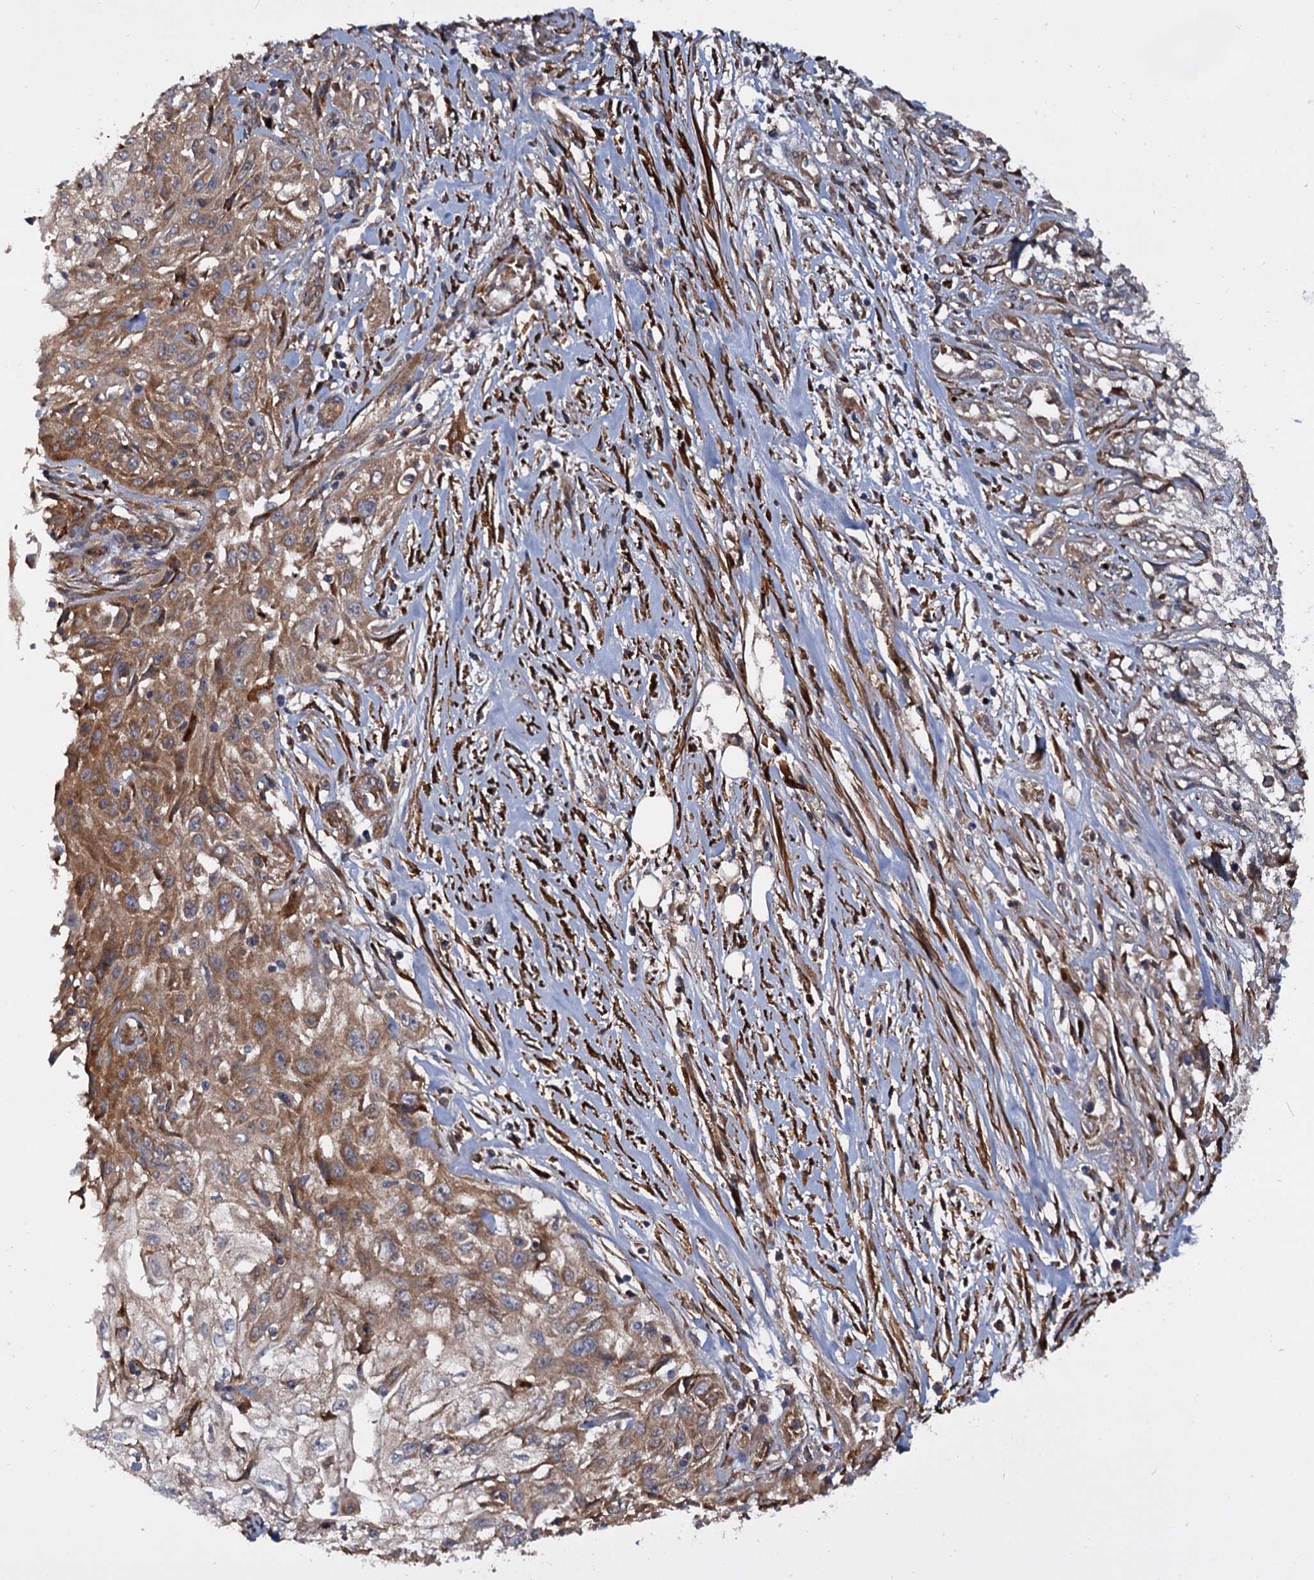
{"staining": {"intensity": "moderate", "quantity": "<25%", "location": "cytoplasmic/membranous"}, "tissue": "skin cancer", "cell_type": "Tumor cells", "image_type": "cancer", "snomed": [{"axis": "morphology", "description": "Squamous cell carcinoma, NOS"}, {"axis": "morphology", "description": "Squamous cell carcinoma, metastatic, NOS"}, {"axis": "topography", "description": "Skin"}, {"axis": "topography", "description": "Lymph node"}], "caption": "Skin cancer was stained to show a protein in brown. There is low levels of moderate cytoplasmic/membranous staining in about <25% of tumor cells.", "gene": "ISM2", "patient": {"sex": "male", "age": 75}}